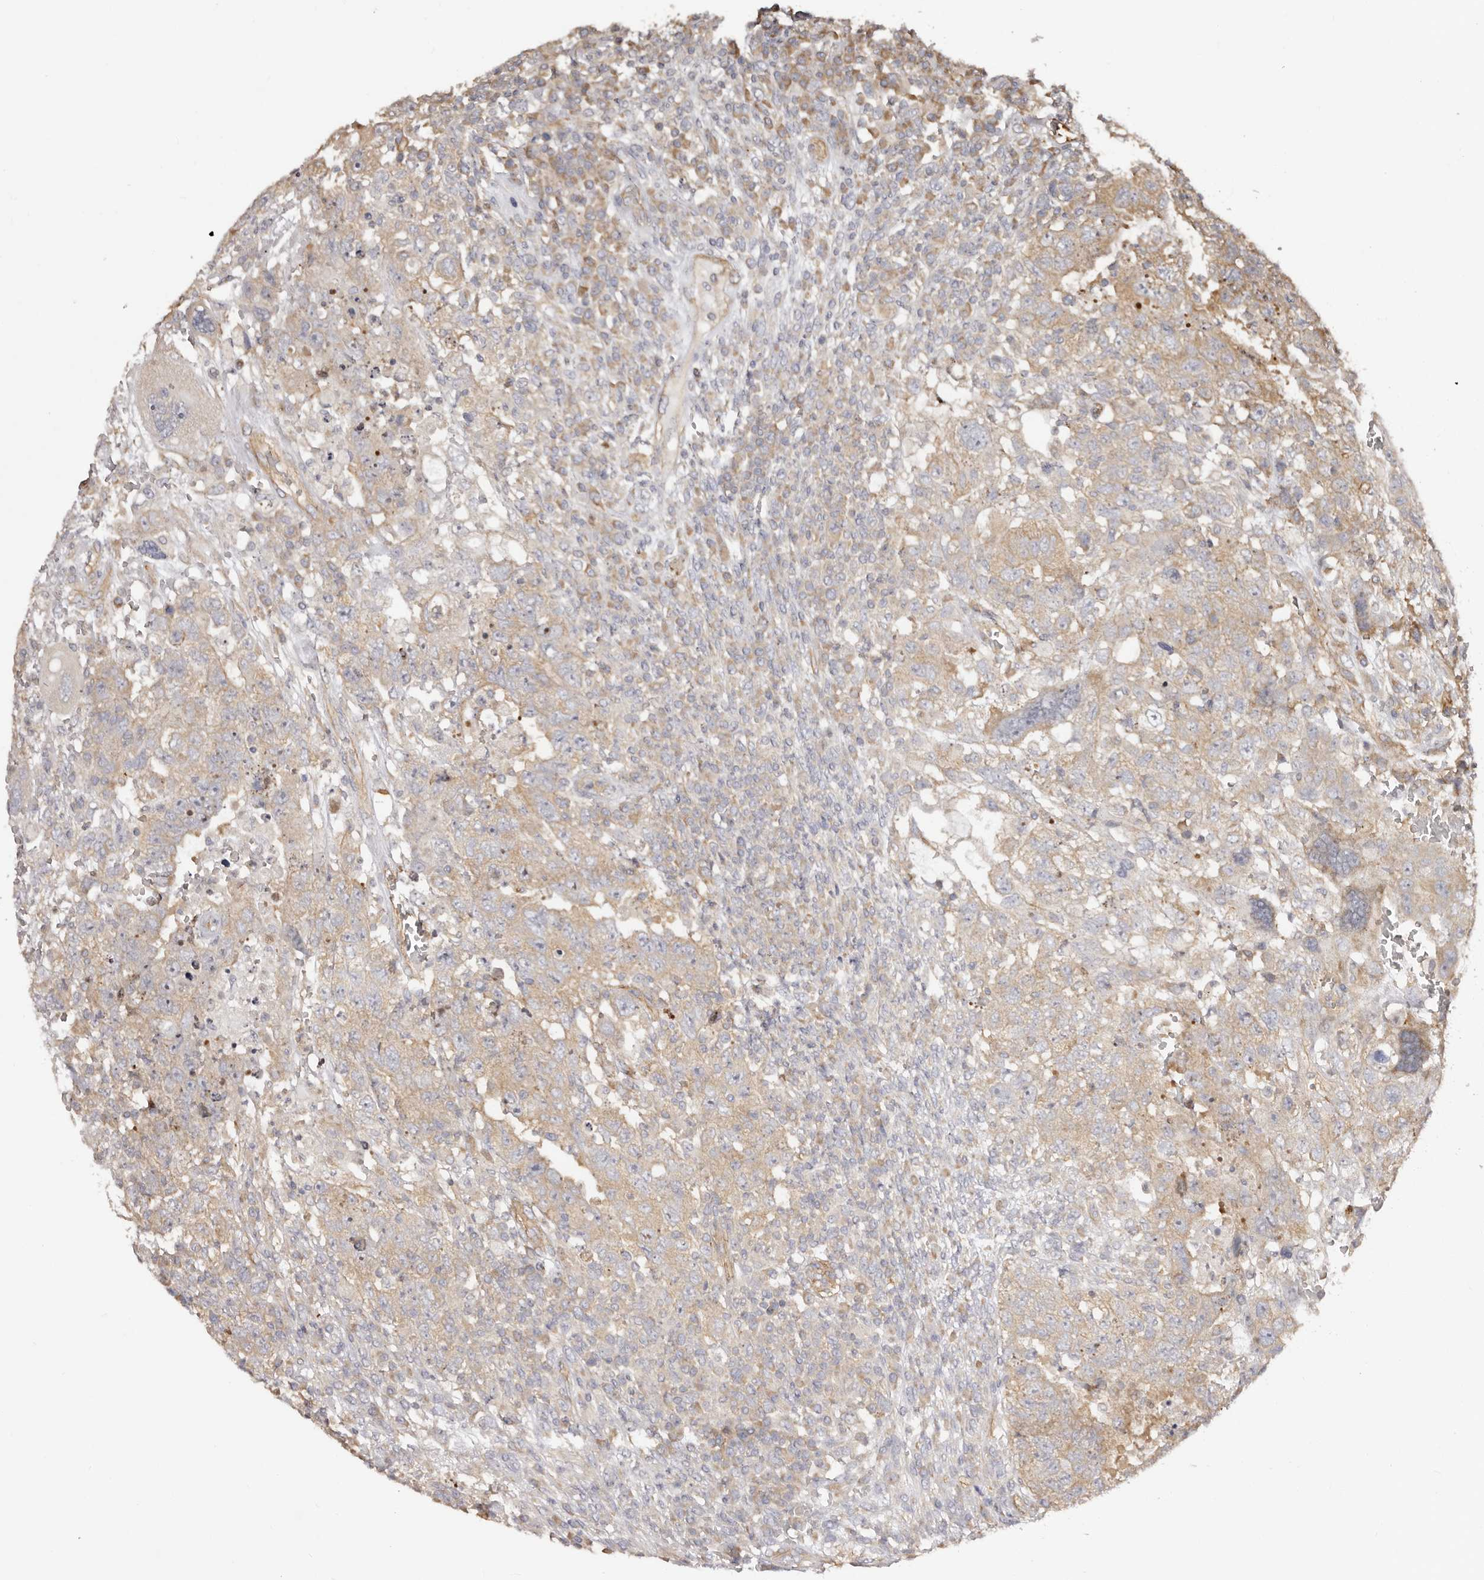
{"staining": {"intensity": "weak", "quantity": "25%-75%", "location": "cytoplasmic/membranous"}, "tissue": "testis cancer", "cell_type": "Tumor cells", "image_type": "cancer", "snomed": [{"axis": "morphology", "description": "Carcinoma, Embryonal, NOS"}, {"axis": "topography", "description": "Testis"}], "caption": "There is low levels of weak cytoplasmic/membranous expression in tumor cells of testis embryonal carcinoma, as demonstrated by immunohistochemical staining (brown color).", "gene": "RPS6", "patient": {"sex": "male", "age": 26}}